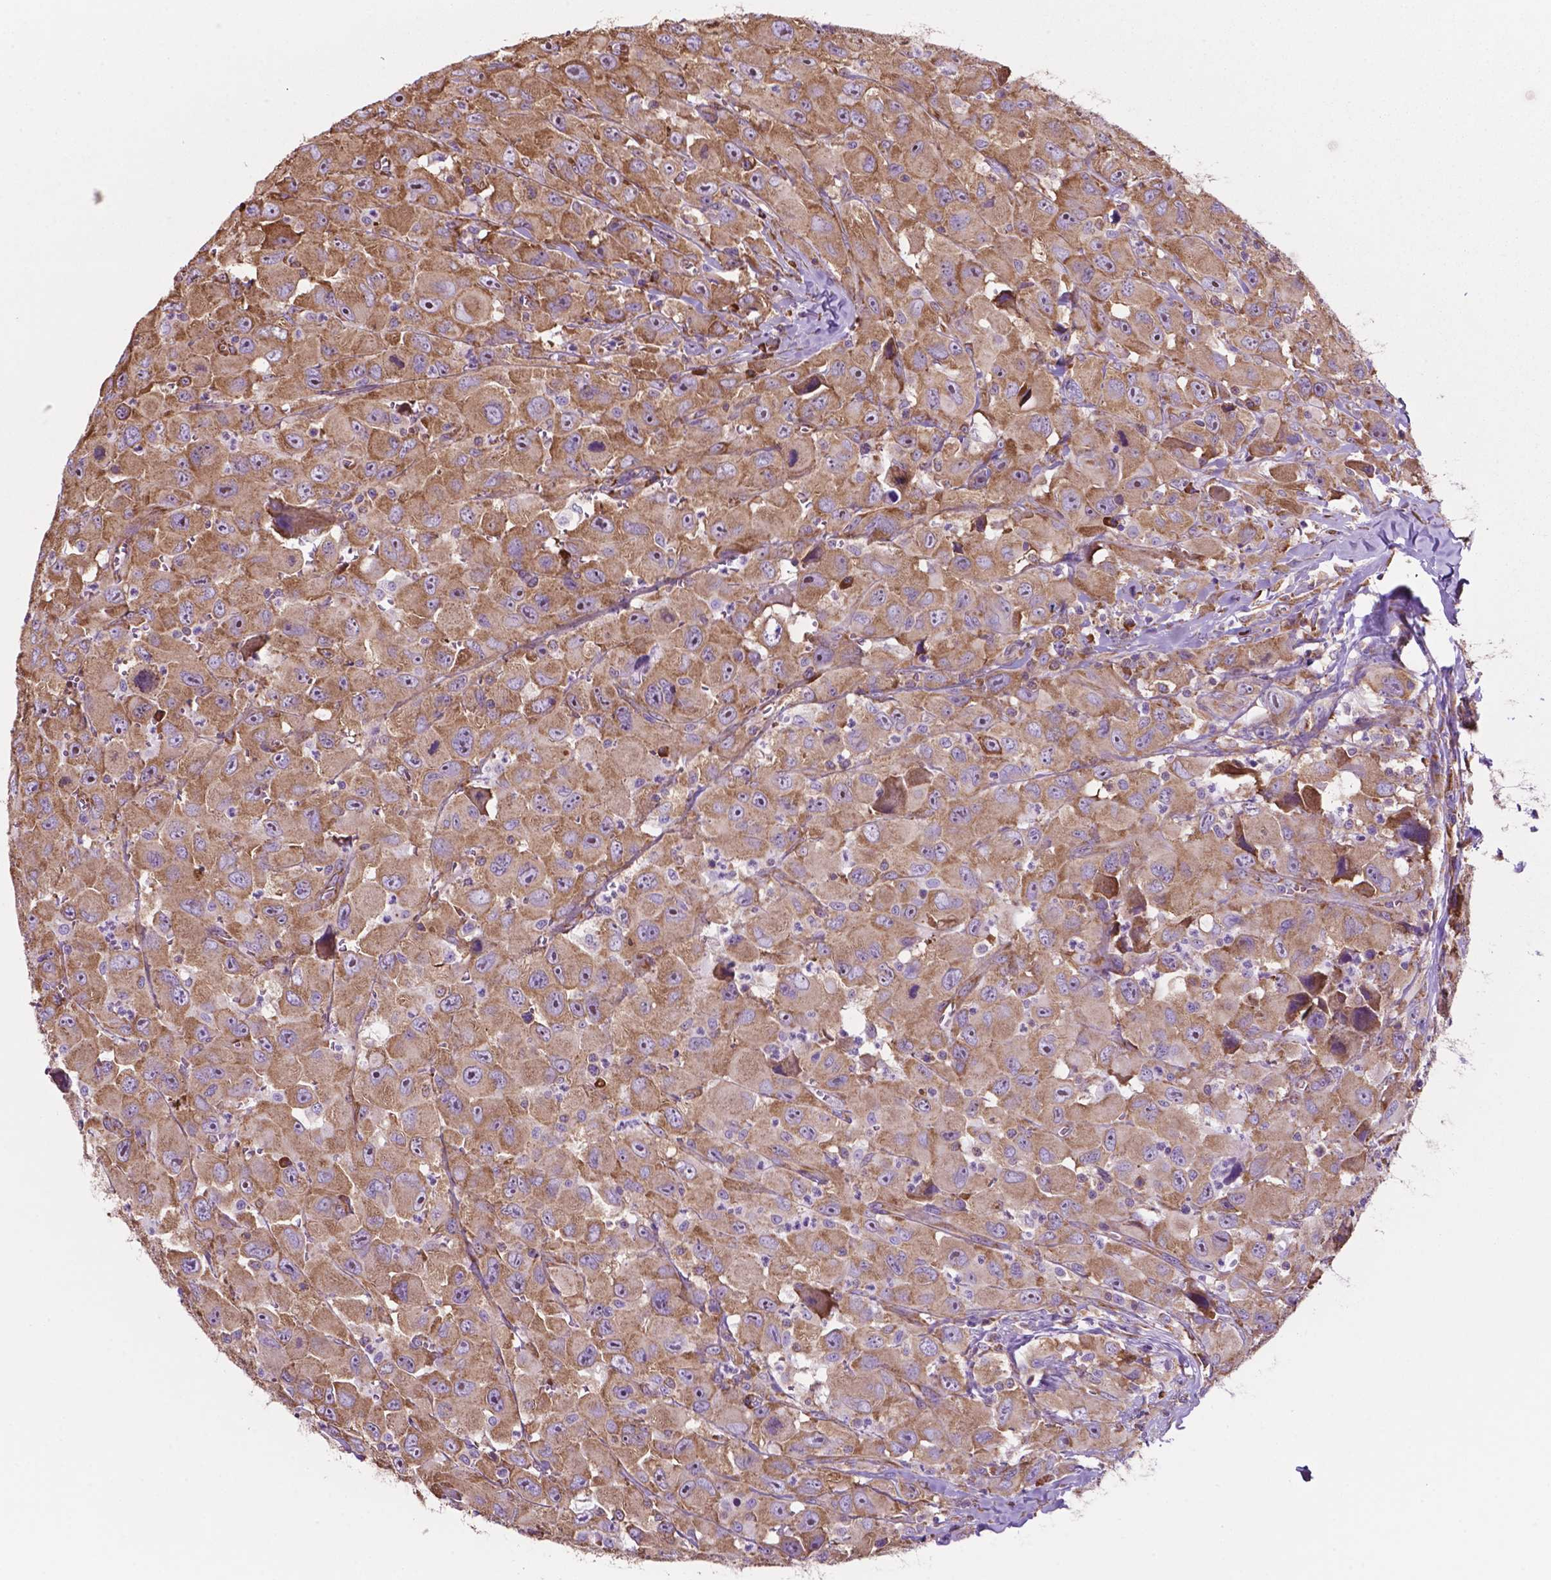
{"staining": {"intensity": "moderate", "quantity": ">75%", "location": "cytoplasmic/membranous,nuclear"}, "tissue": "head and neck cancer", "cell_type": "Tumor cells", "image_type": "cancer", "snomed": [{"axis": "morphology", "description": "Squamous cell carcinoma, NOS"}, {"axis": "morphology", "description": "Squamous cell carcinoma, metastatic, NOS"}, {"axis": "topography", "description": "Oral tissue"}, {"axis": "topography", "description": "Head-Neck"}], "caption": "A micrograph of human head and neck cancer stained for a protein reveals moderate cytoplasmic/membranous and nuclear brown staining in tumor cells.", "gene": "RPL29", "patient": {"sex": "female", "age": 85}}